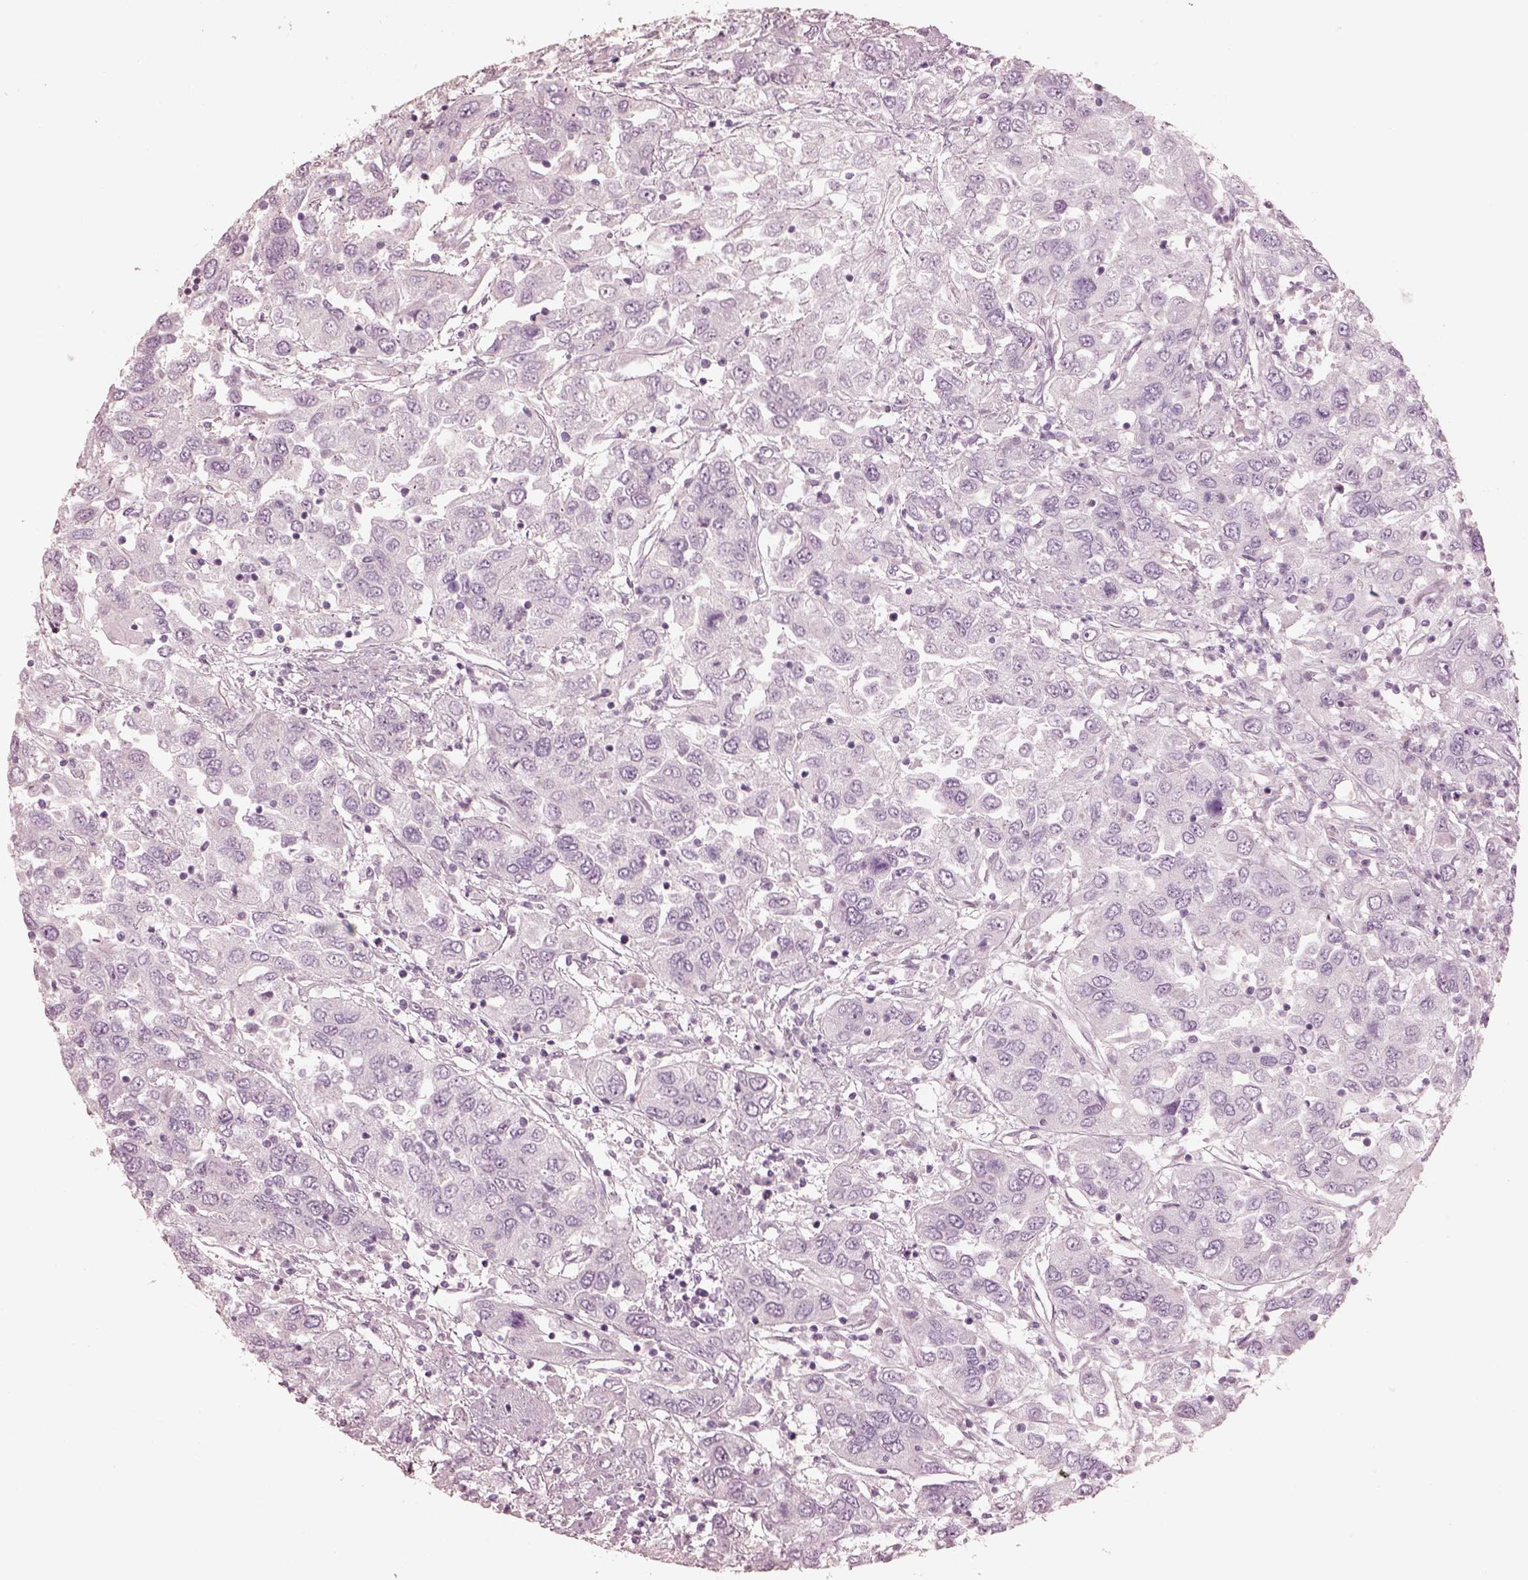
{"staining": {"intensity": "negative", "quantity": "none", "location": "none"}, "tissue": "urothelial cancer", "cell_type": "Tumor cells", "image_type": "cancer", "snomed": [{"axis": "morphology", "description": "Urothelial carcinoma, High grade"}, {"axis": "topography", "description": "Urinary bladder"}], "caption": "High power microscopy photomicrograph of an immunohistochemistry micrograph of urothelial cancer, revealing no significant positivity in tumor cells. The staining is performed using DAB (3,3'-diaminobenzidine) brown chromogen with nuclei counter-stained in using hematoxylin.", "gene": "ZP4", "patient": {"sex": "male", "age": 76}}